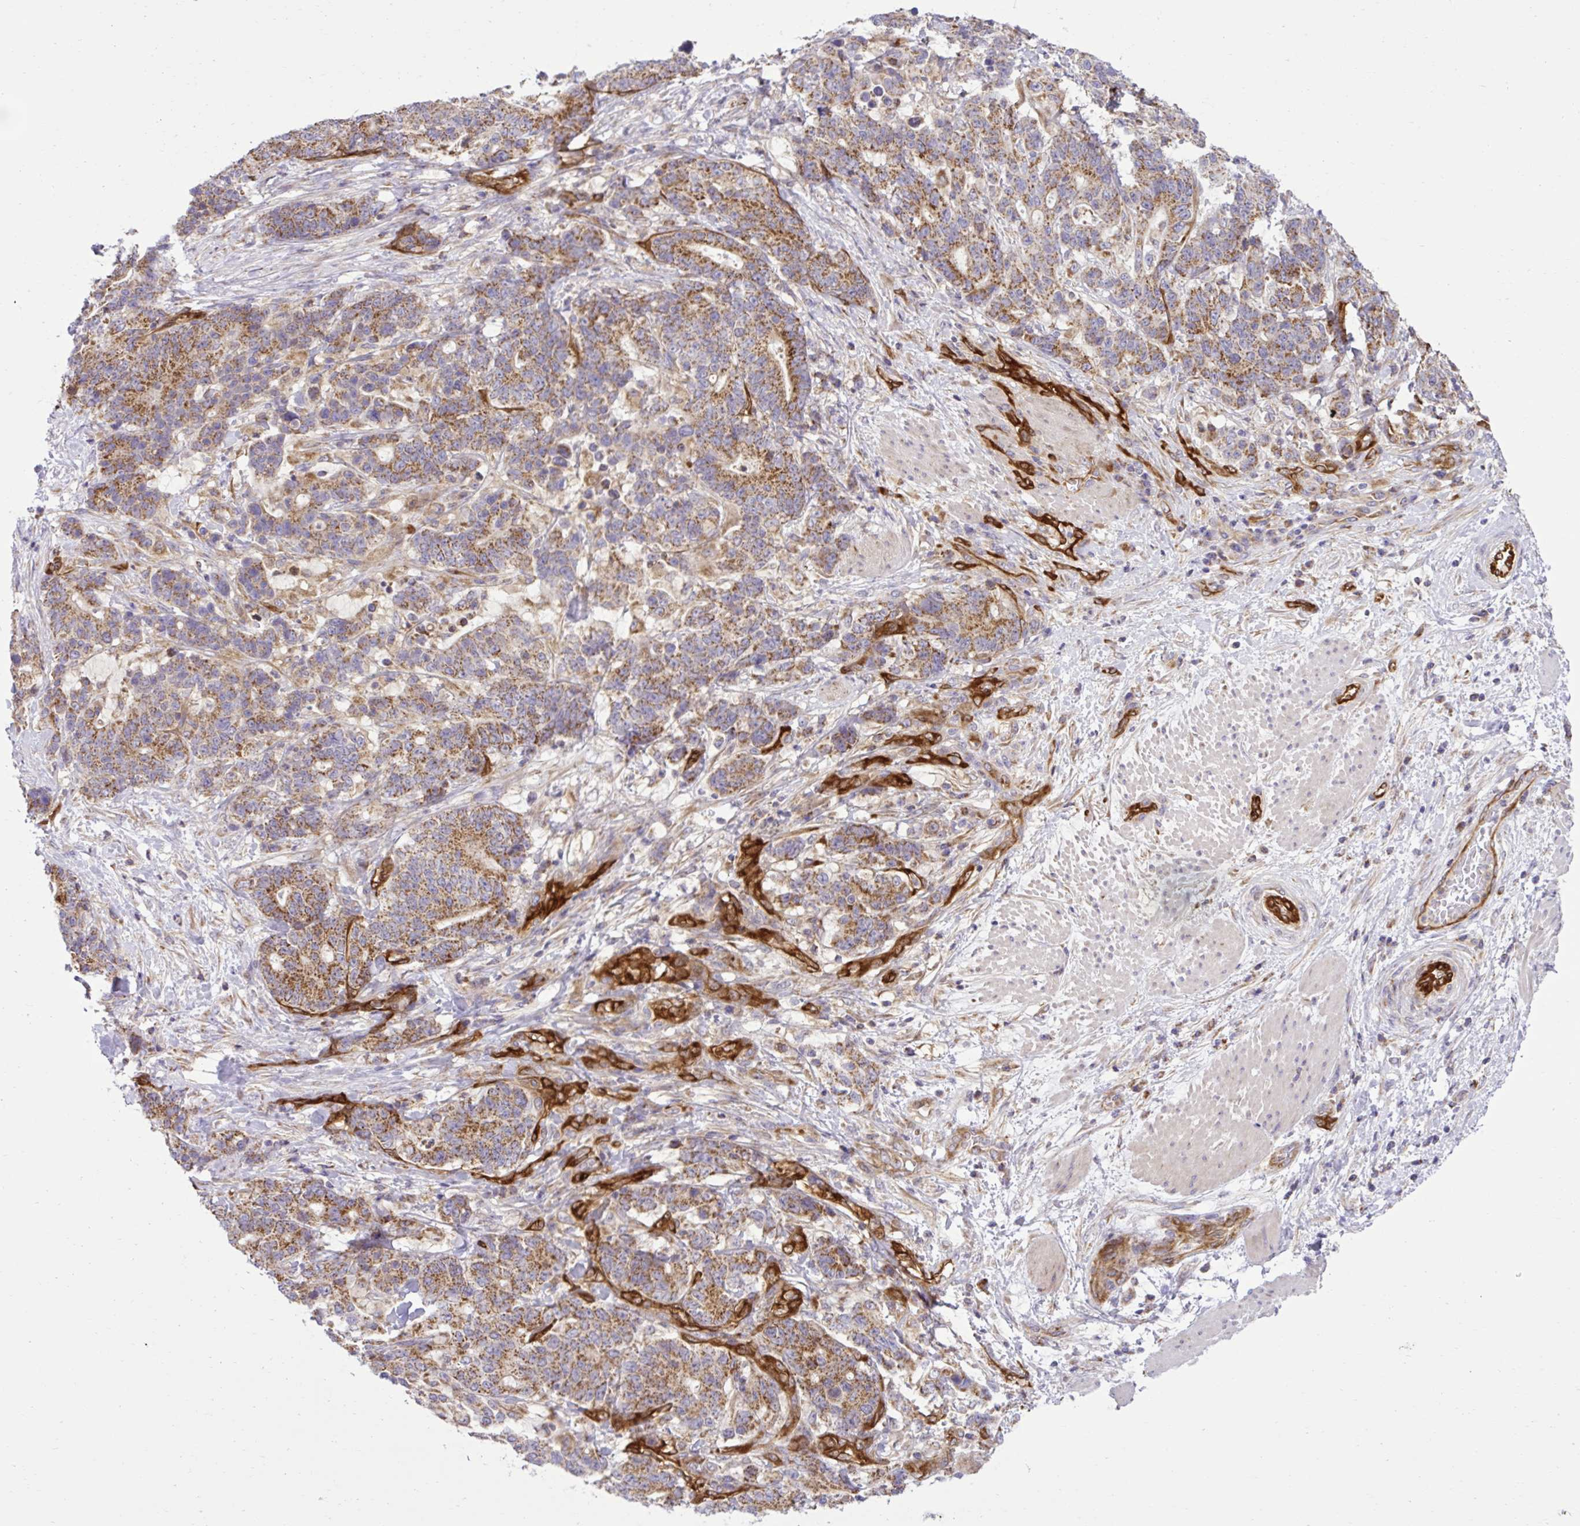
{"staining": {"intensity": "moderate", "quantity": ">75%", "location": "cytoplasmic/membranous"}, "tissue": "stomach cancer", "cell_type": "Tumor cells", "image_type": "cancer", "snomed": [{"axis": "morphology", "description": "Normal tissue, NOS"}, {"axis": "morphology", "description": "Adenocarcinoma, NOS"}, {"axis": "topography", "description": "Stomach"}], "caption": "Protein expression analysis of stomach cancer (adenocarcinoma) demonstrates moderate cytoplasmic/membranous staining in about >75% of tumor cells.", "gene": "LIMS1", "patient": {"sex": "female", "age": 64}}